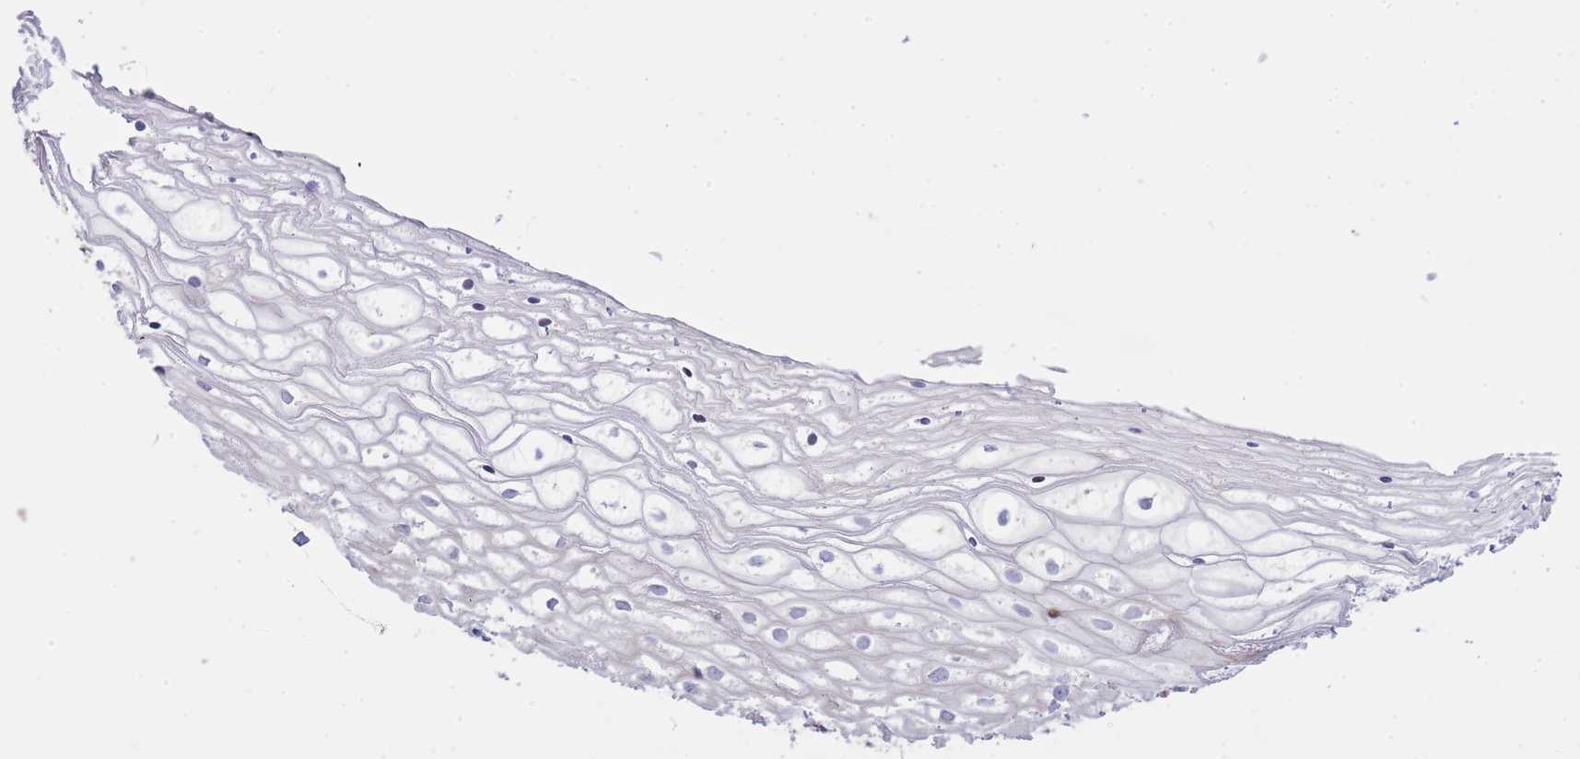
{"staining": {"intensity": "moderate", "quantity": "25%-75%", "location": "cytoplasmic/membranous"}, "tissue": "vagina", "cell_type": "Squamous epithelial cells", "image_type": "normal", "snomed": [{"axis": "morphology", "description": "Normal tissue, NOS"}, {"axis": "topography", "description": "Vagina"}], "caption": "Protein staining reveals moderate cytoplasmic/membranous expression in about 25%-75% of squamous epithelial cells in unremarkable vagina. (Stains: DAB in brown, nuclei in blue, Microscopy: brightfield microscopy at high magnification).", "gene": "ATP5MC2", "patient": {"sex": "female", "age": 59}}